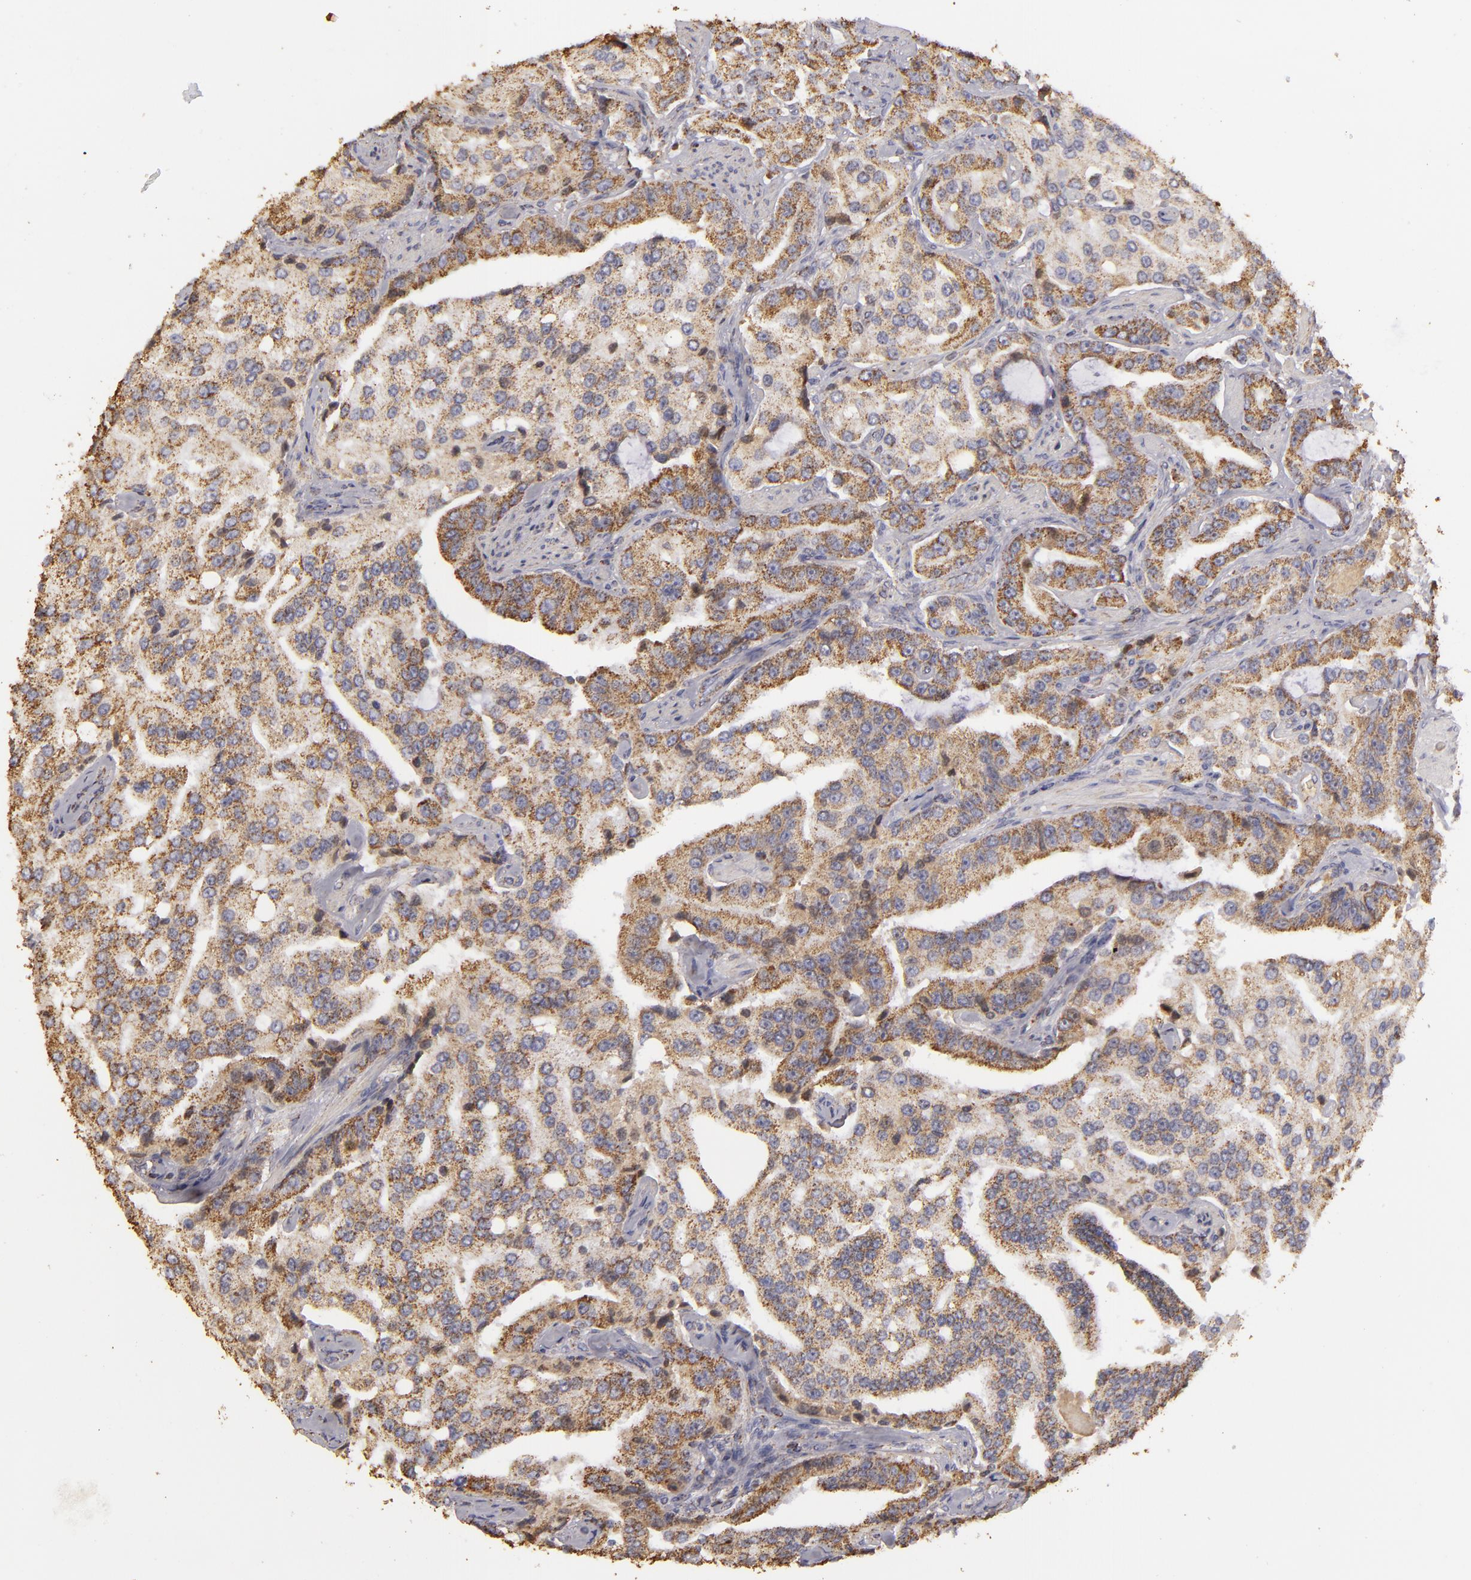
{"staining": {"intensity": "weak", "quantity": ">75%", "location": "cytoplasmic/membranous"}, "tissue": "prostate cancer", "cell_type": "Tumor cells", "image_type": "cancer", "snomed": [{"axis": "morphology", "description": "Adenocarcinoma, Medium grade"}, {"axis": "topography", "description": "Prostate"}], "caption": "A brown stain shows weak cytoplasmic/membranous staining of a protein in prostate adenocarcinoma (medium-grade) tumor cells.", "gene": "CFB", "patient": {"sex": "male", "age": 72}}